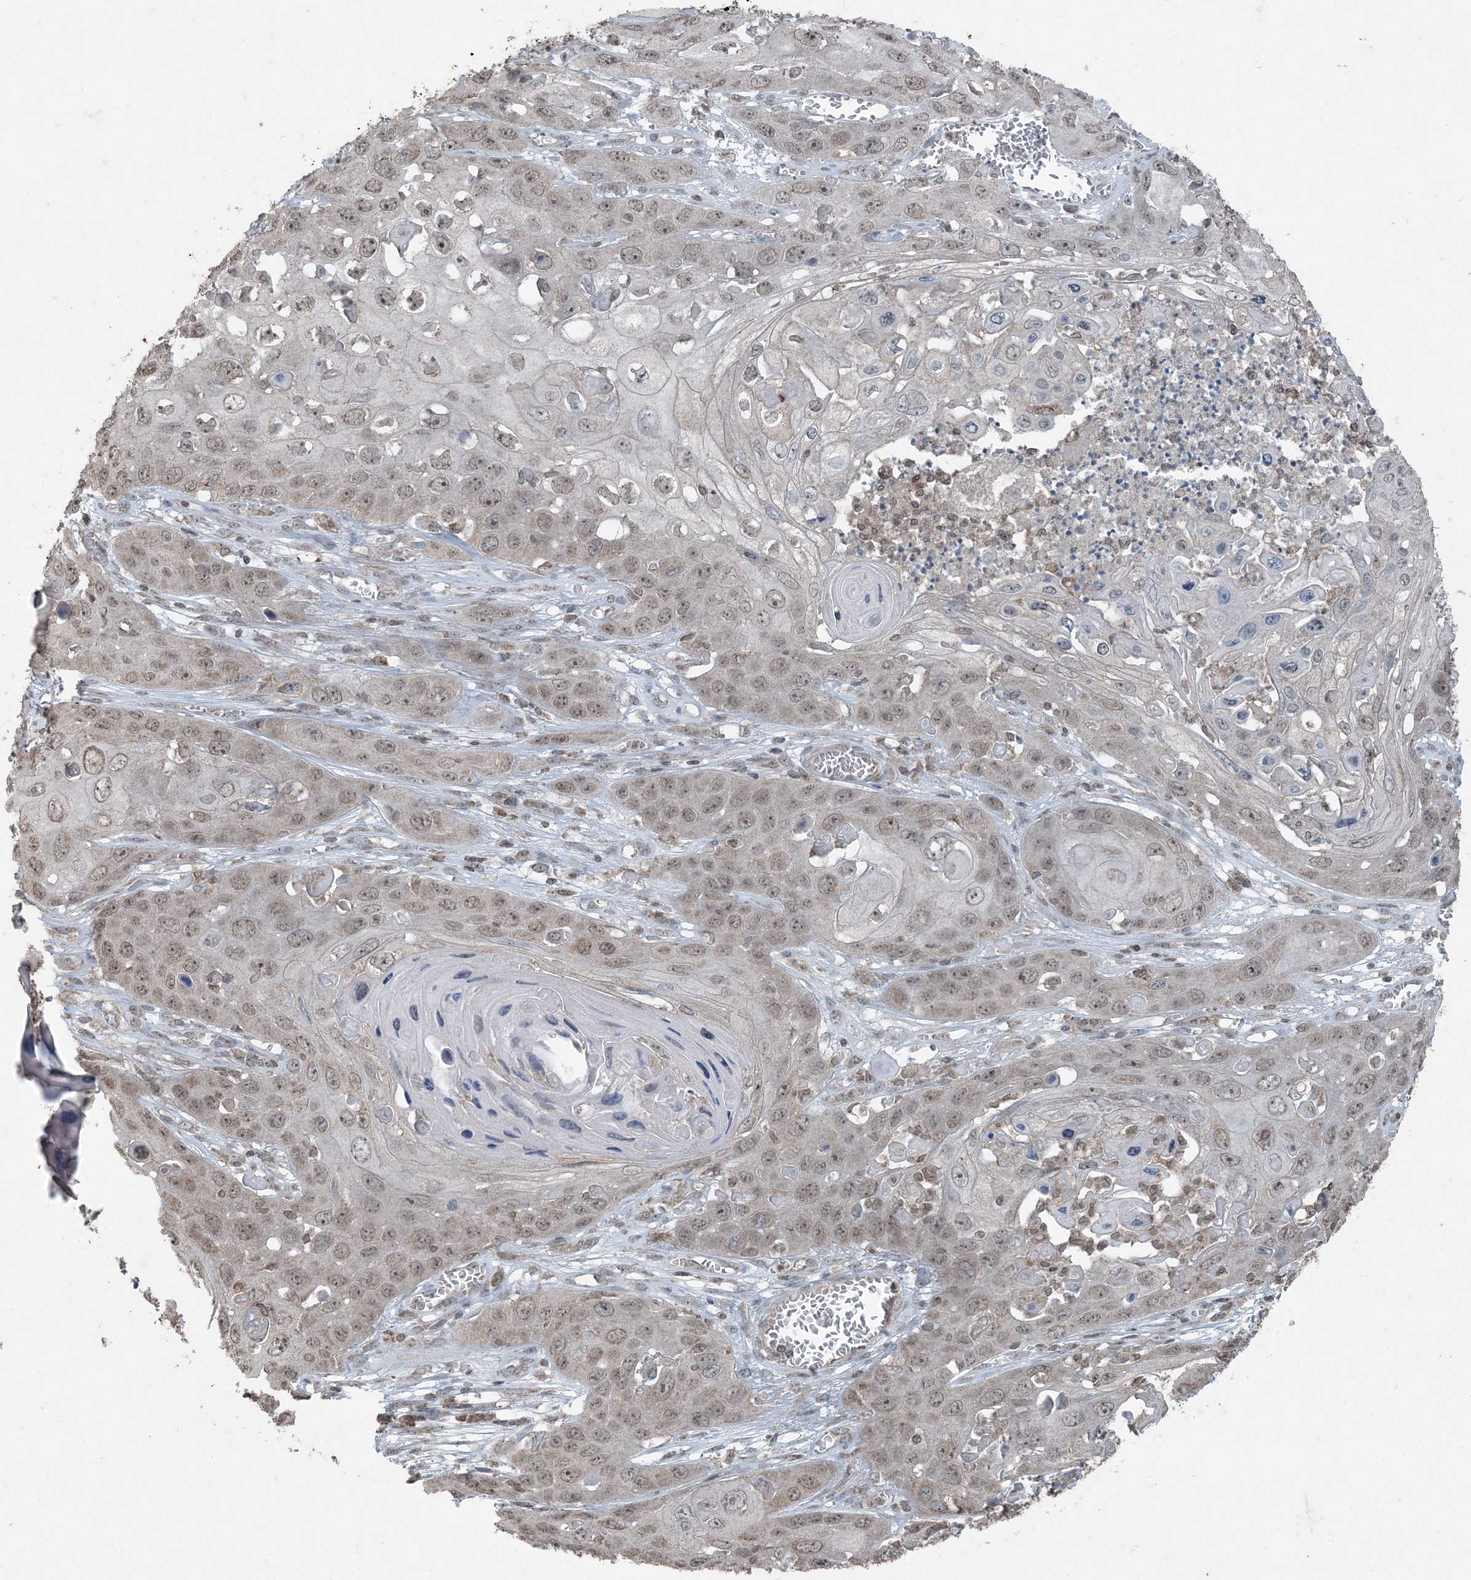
{"staining": {"intensity": "weak", "quantity": ">75%", "location": "nuclear"}, "tissue": "skin cancer", "cell_type": "Tumor cells", "image_type": "cancer", "snomed": [{"axis": "morphology", "description": "Squamous cell carcinoma, NOS"}, {"axis": "topography", "description": "Skin"}], "caption": "A photomicrograph of skin squamous cell carcinoma stained for a protein displays weak nuclear brown staining in tumor cells.", "gene": "GNL1", "patient": {"sex": "male", "age": 55}}